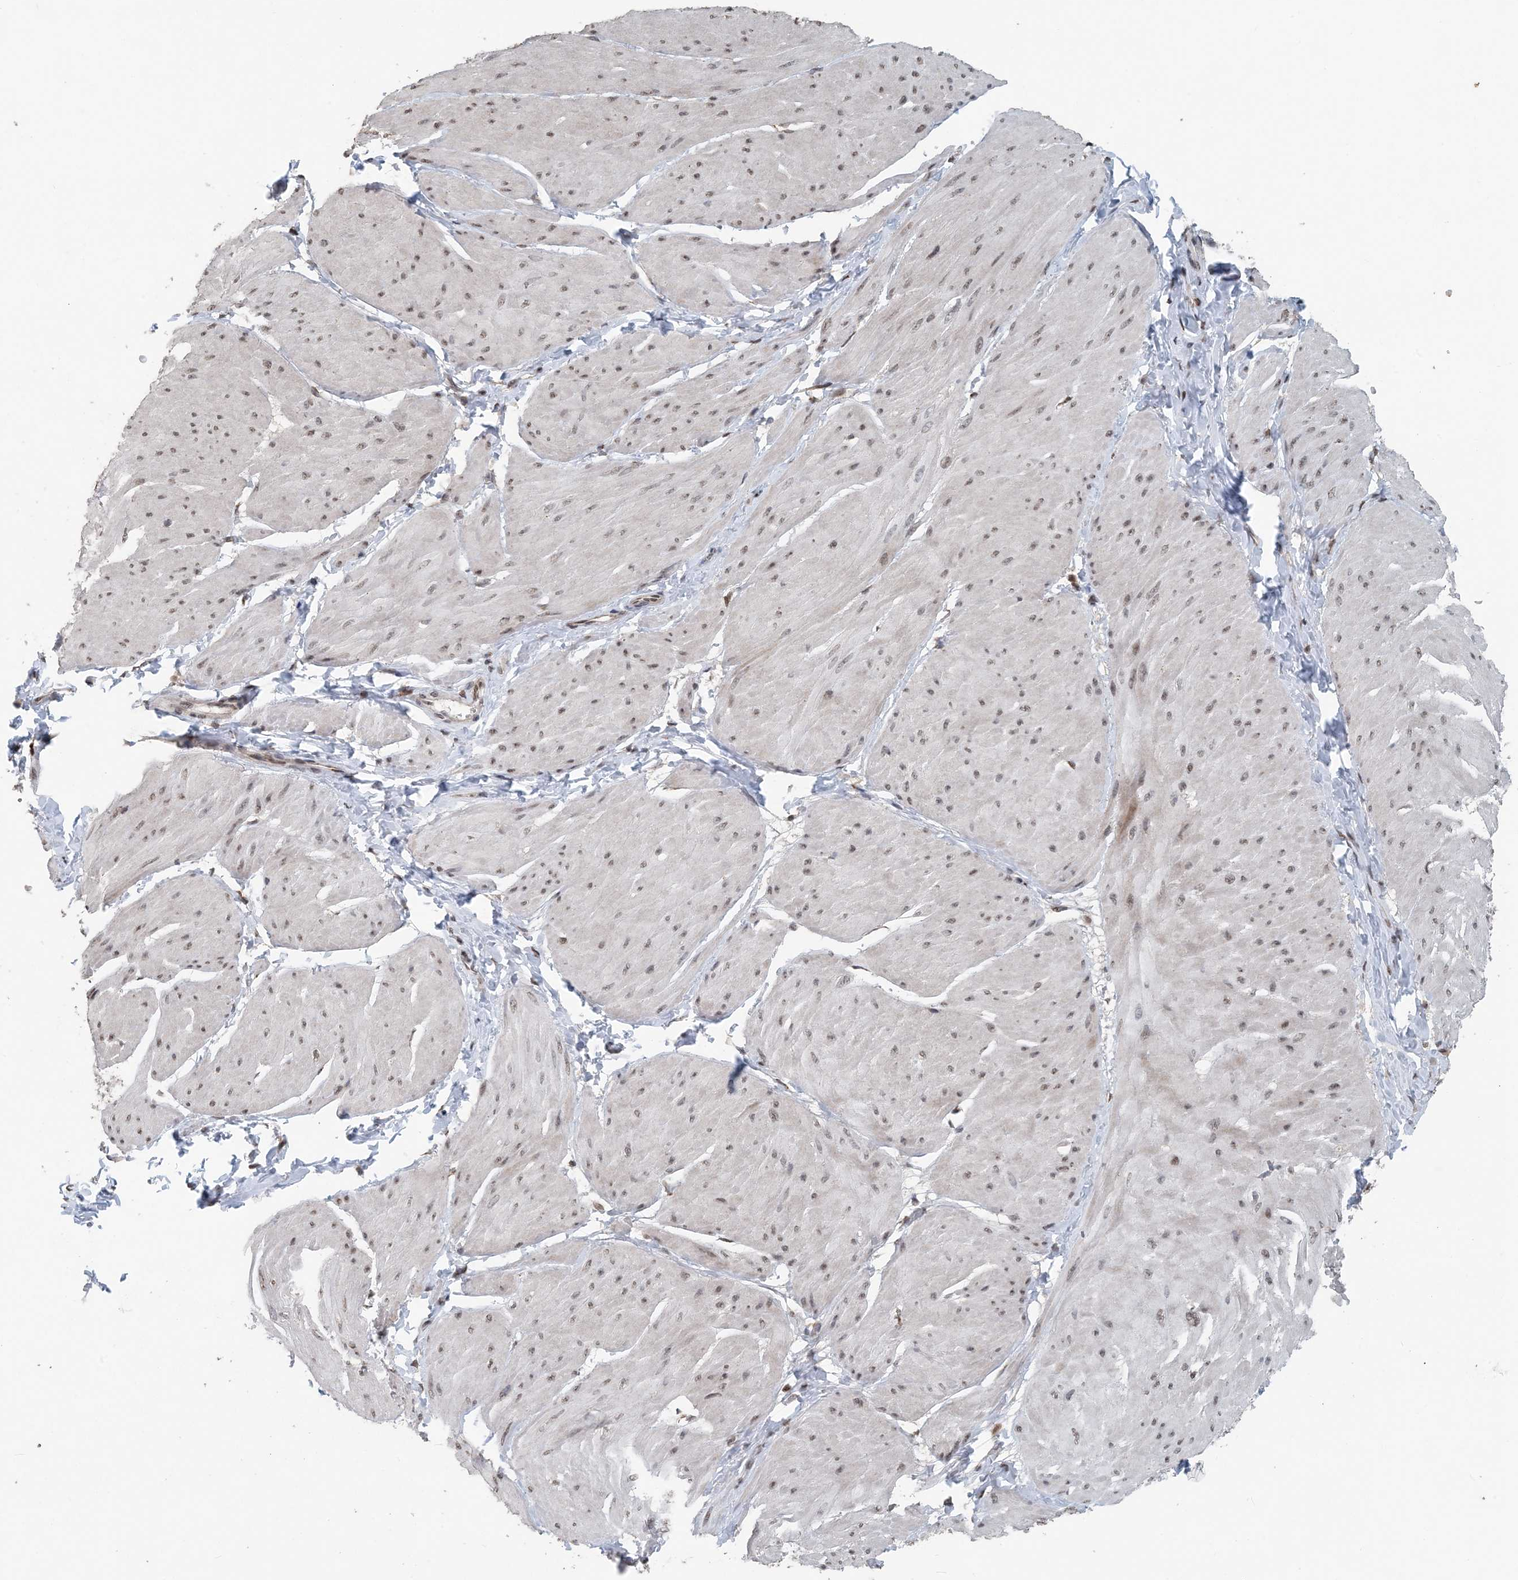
{"staining": {"intensity": "weak", "quantity": "25%-75%", "location": "nuclear"}, "tissue": "smooth muscle", "cell_type": "Smooth muscle cells", "image_type": "normal", "snomed": [{"axis": "morphology", "description": "Urothelial carcinoma, High grade"}, {"axis": "topography", "description": "Urinary bladder"}], "caption": "Benign smooth muscle was stained to show a protein in brown. There is low levels of weak nuclear expression in about 25%-75% of smooth muscle cells. The protein of interest is stained brown, and the nuclei are stained in blue (DAB (3,3'-diaminobenzidine) IHC with brightfield microscopy, high magnification).", "gene": "MBD2", "patient": {"sex": "male", "age": 46}}